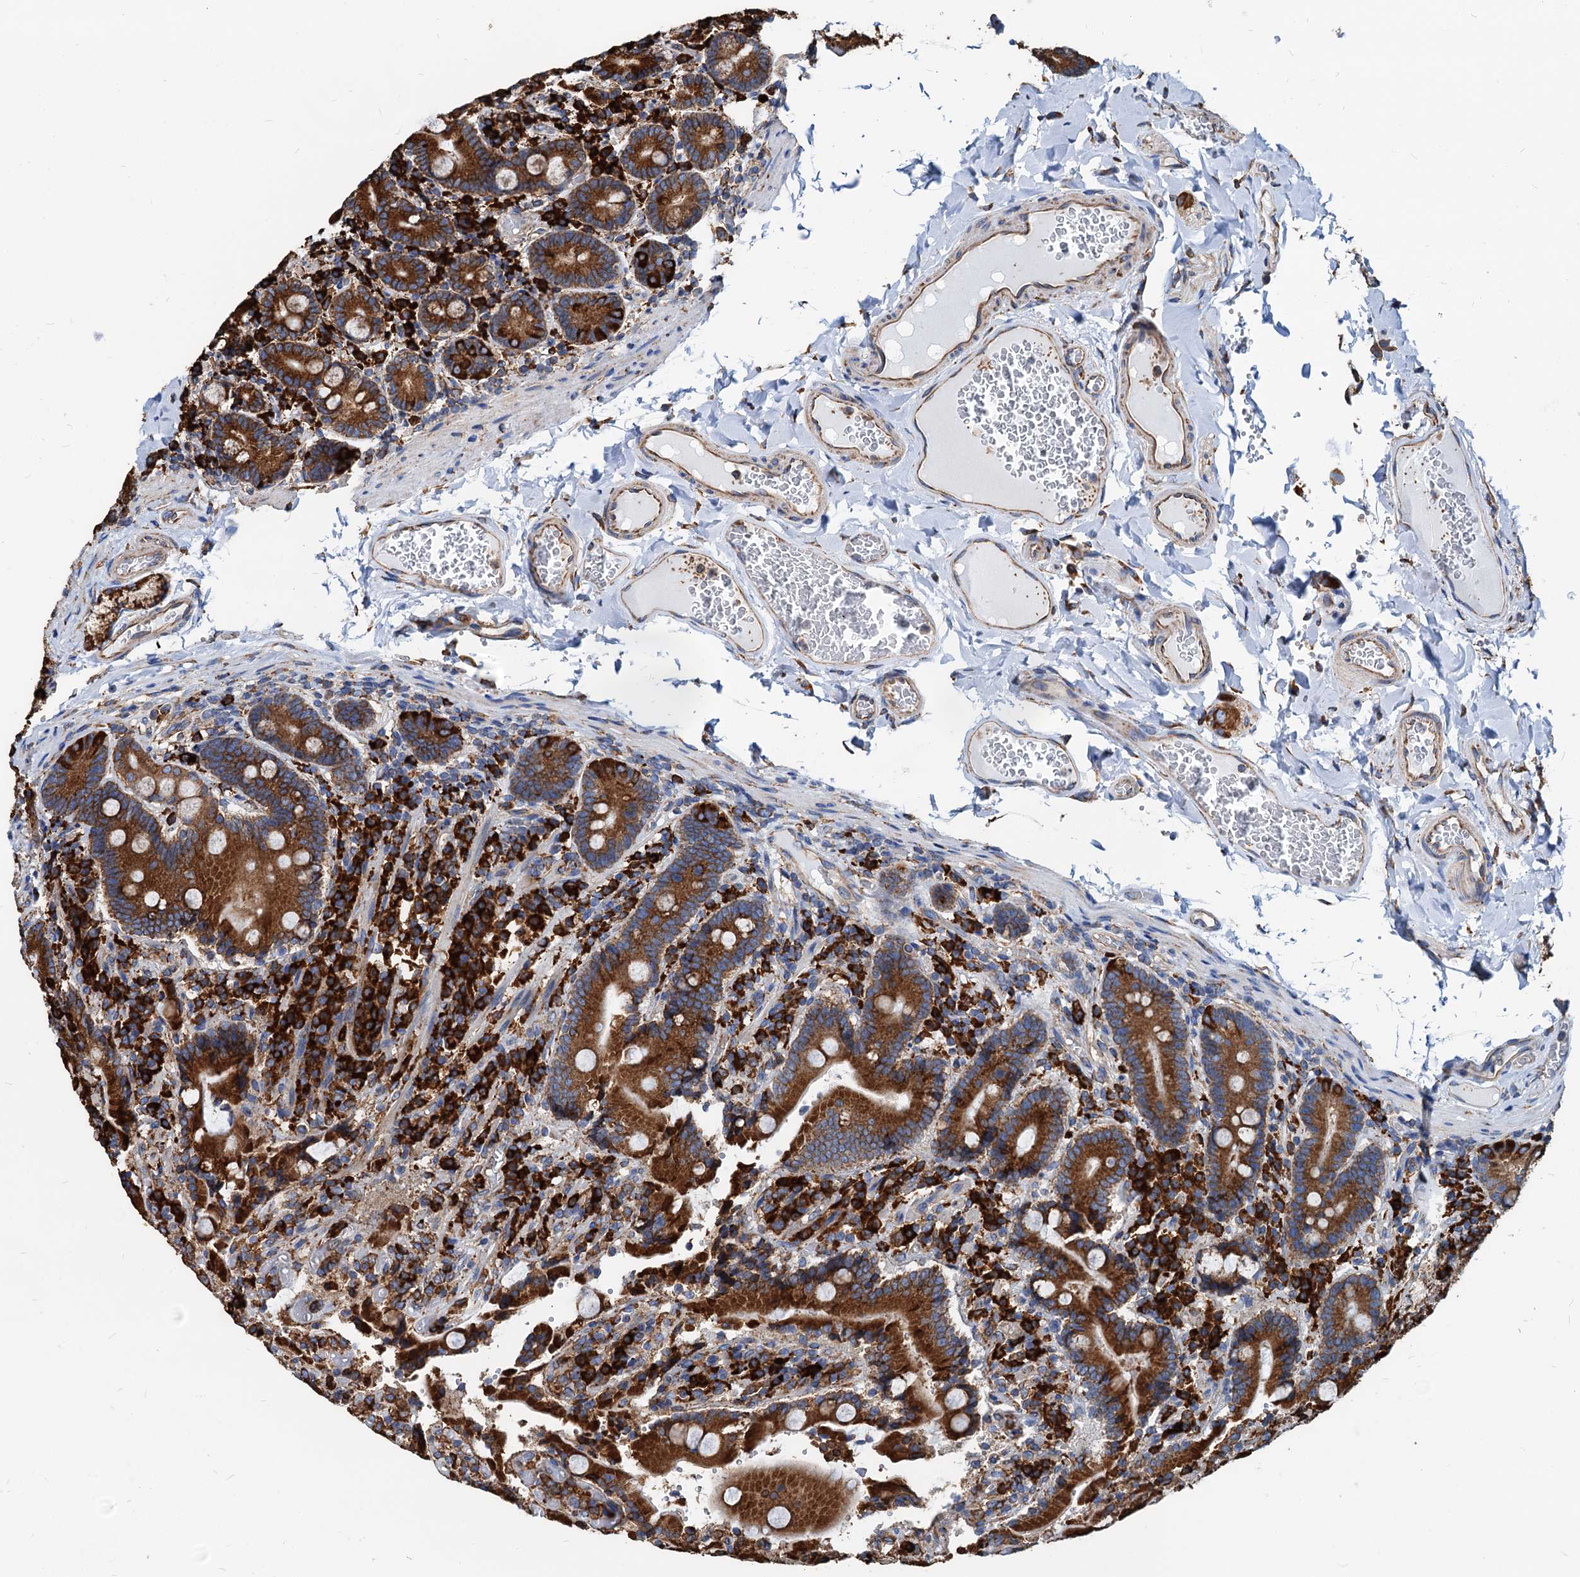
{"staining": {"intensity": "strong", "quantity": ">75%", "location": "cytoplasmic/membranous"}, "tissue": "duodenum", "cell_type": "Glandular cells", "image_type": "normal", "snomed": [{"axis": "morphology", "description": "Normal tissue, NOS"}, {"axis": "topography", "description": "Duodenum"}], "caption": "IHC of unremarkable duodenum exhibits high levels of strong cytoplasmic/membranous positivity in approximately >75% of glandular cells.", "gene": "HSPA5", "patient": {"sex": "female", "age": 62}}